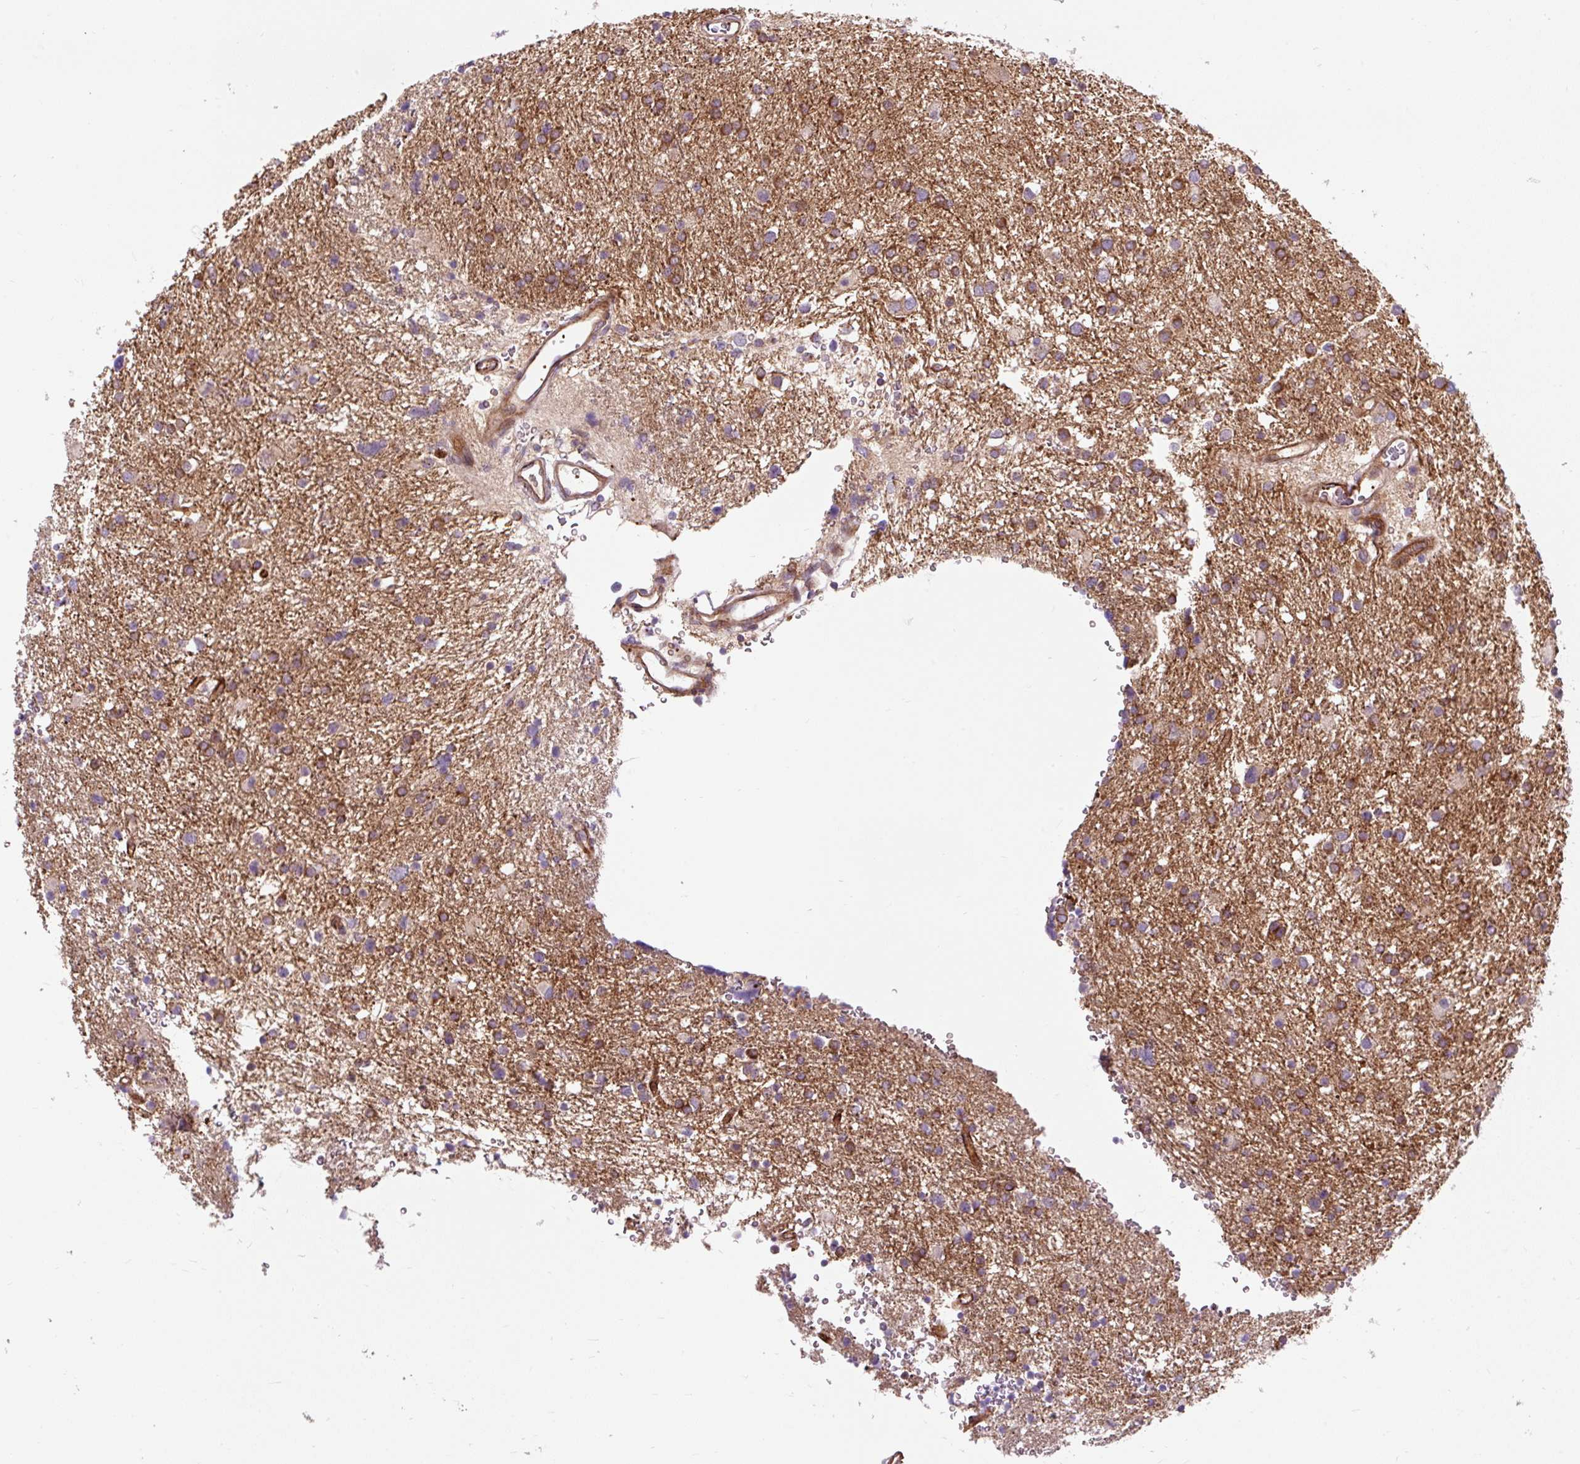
{"staining": {"intensity": "moderate", "quantity": ">75%", "location": "cytoplasmic/membranous"}, "tissue": "glioma", "cell_type": "Tumor cells", "image_type": "cancer", "snomed": [{"axis": "morphology", "description": "Glioma, malignant, Low grade"}, {"axis": "topography", "description": "Brain"}], "caption": "Human glioma stained with a brown dye reveals moderate cytoplasmic/membranous positive staining in about >75% of tumor cells.", "gene": "PCDHGB3", "patient": {"sex": "female", "age": 32}}